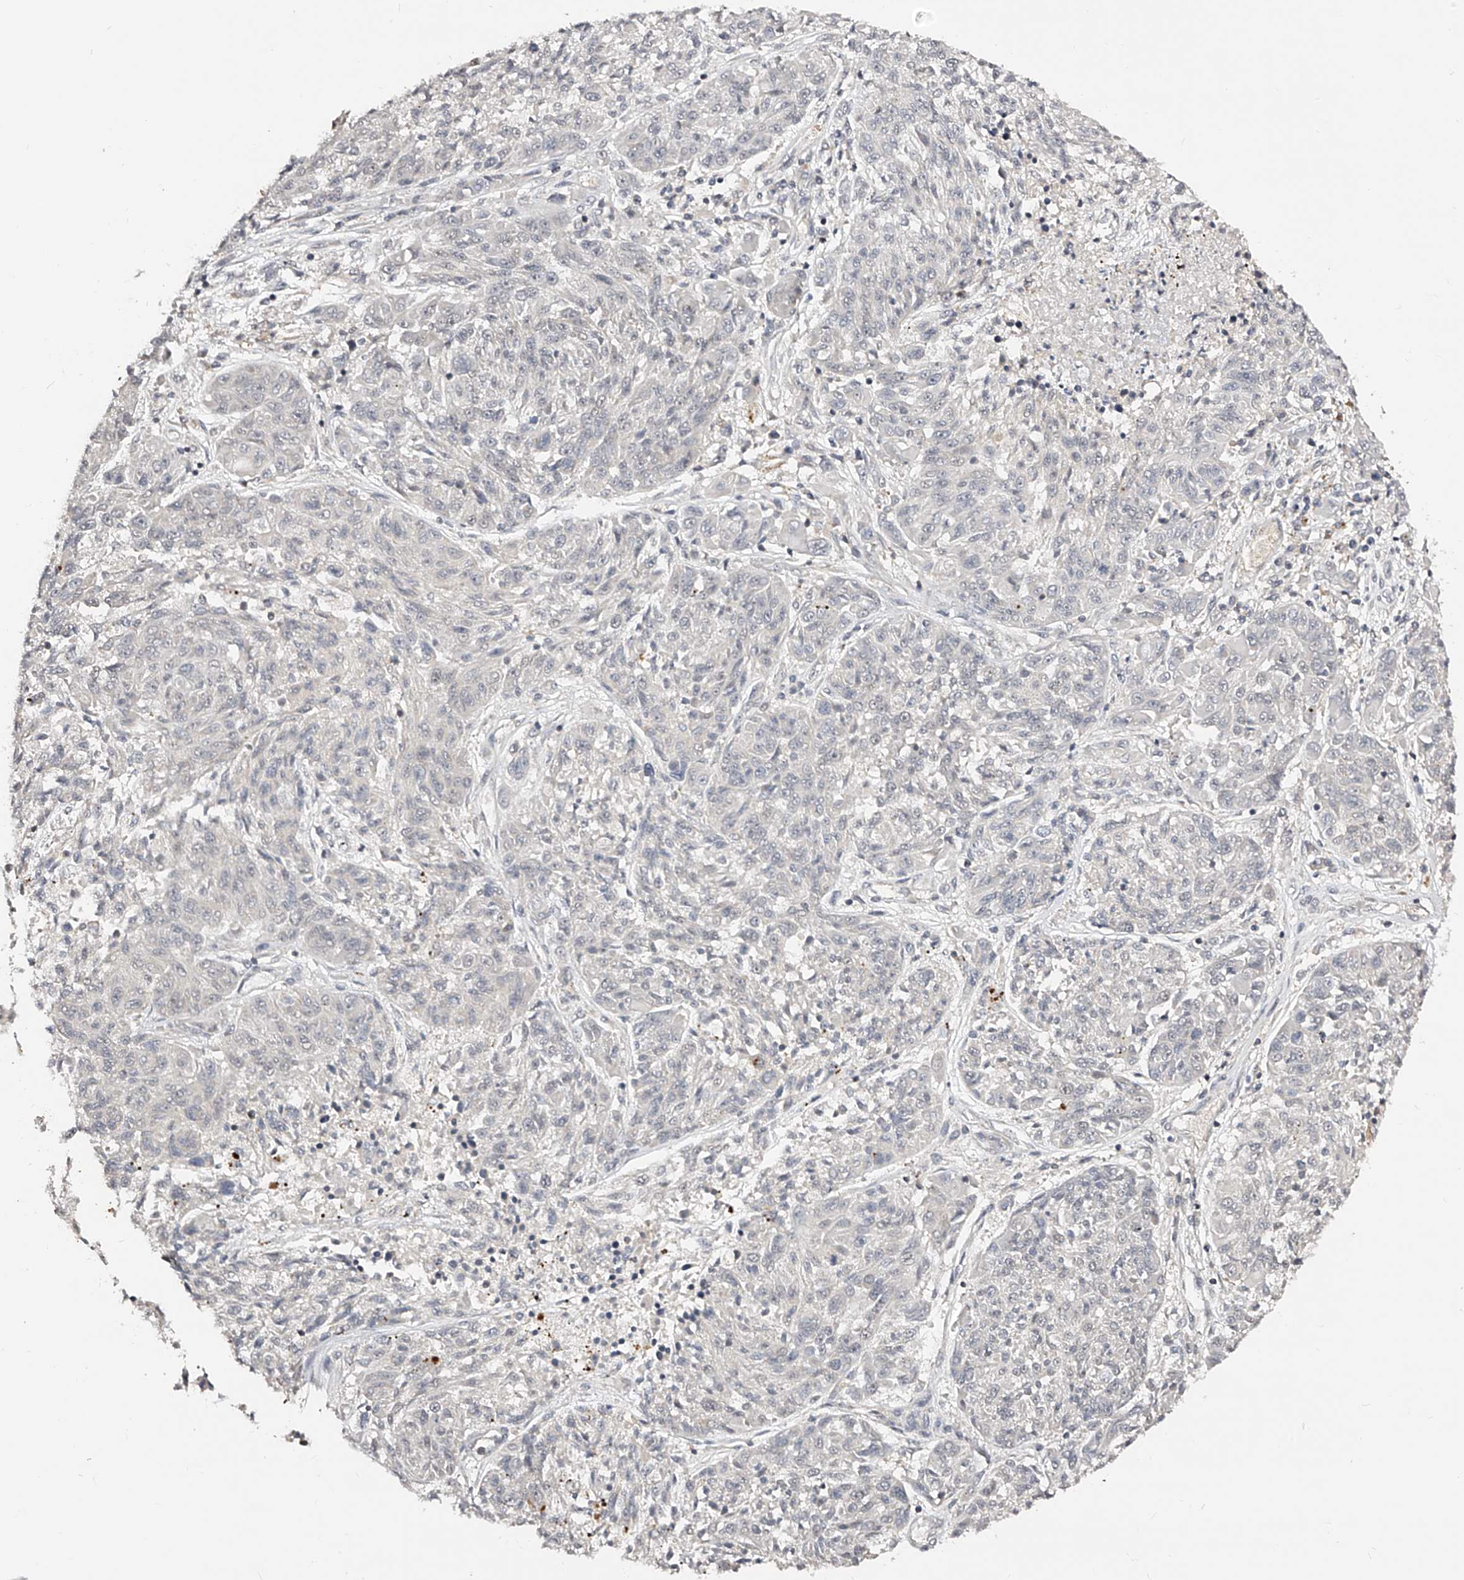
{"staining": {"intensity": "negative", "quantity": "none", "location": "none"}, "tissue": "melanoma", "cell_type": "Tumor cells", "image_type": "cancer", "snomed": [{"axis": "morphology", "description": "Malignant melanoma, NOS"}, {"axis": "topography", "description": "Skin"}], "caption": "Tumor cells show no significant expression in malignant melanoma.", "gene": "ZNF789", "patient": {"sex": "male", "age": 53}}